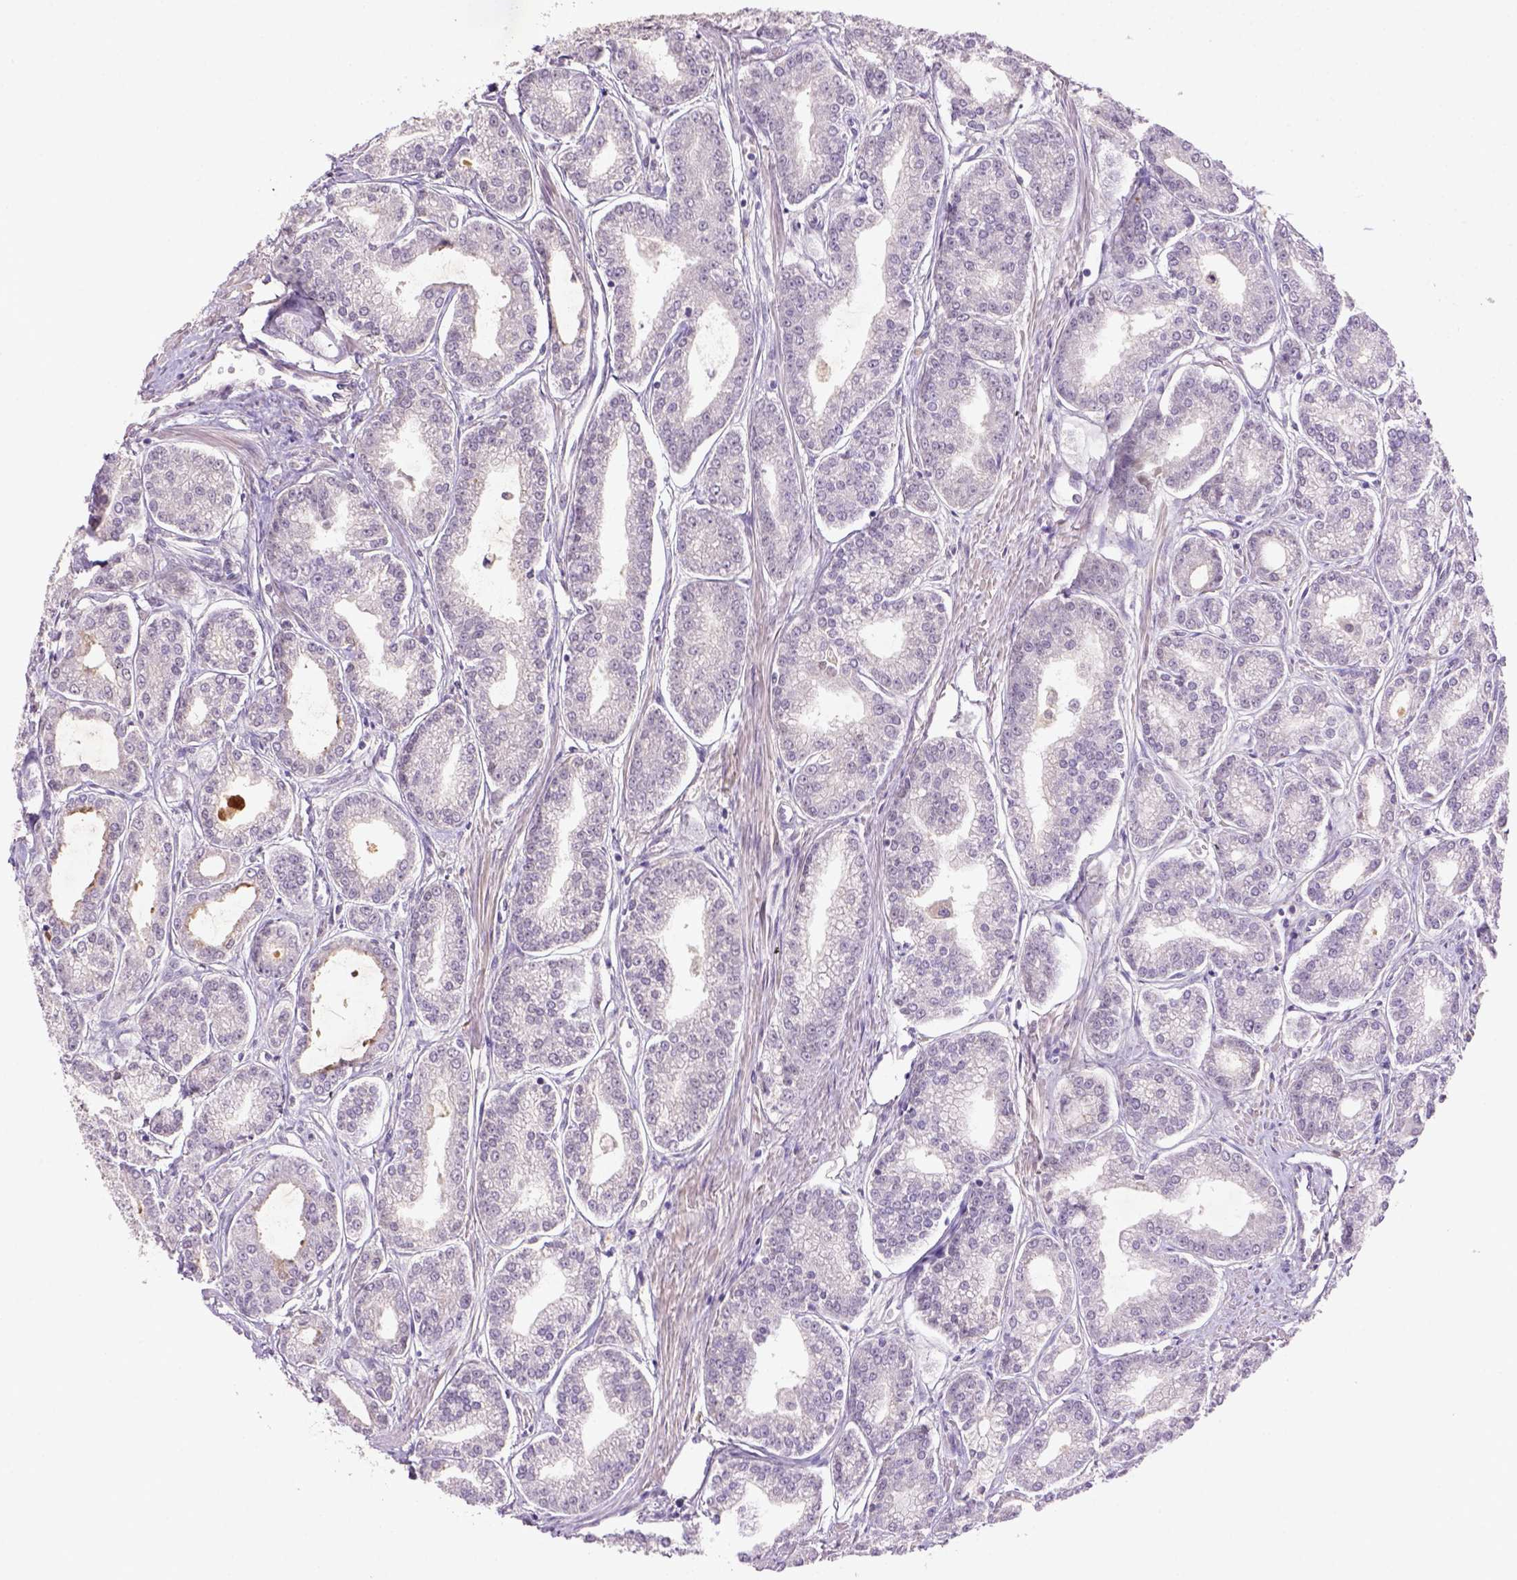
{"staining": {"intensity": "negative", "quantity": "none", "location": "none"}, "tissue": "prostate cancer", "cell_type": "Tumor cells", "image_type": "cancer", "snomed": [{"axis": "morphology", "description": "Adenocarcinoma, NOS"}, {"axis": "topography", "description": "Prostate"}], "caption": "Image shows no protein expression in tumor cells of prostate adenocarcinoma tissue.", "gene": "NLGN2", "patient": {"sex": "male", "age": 71}}